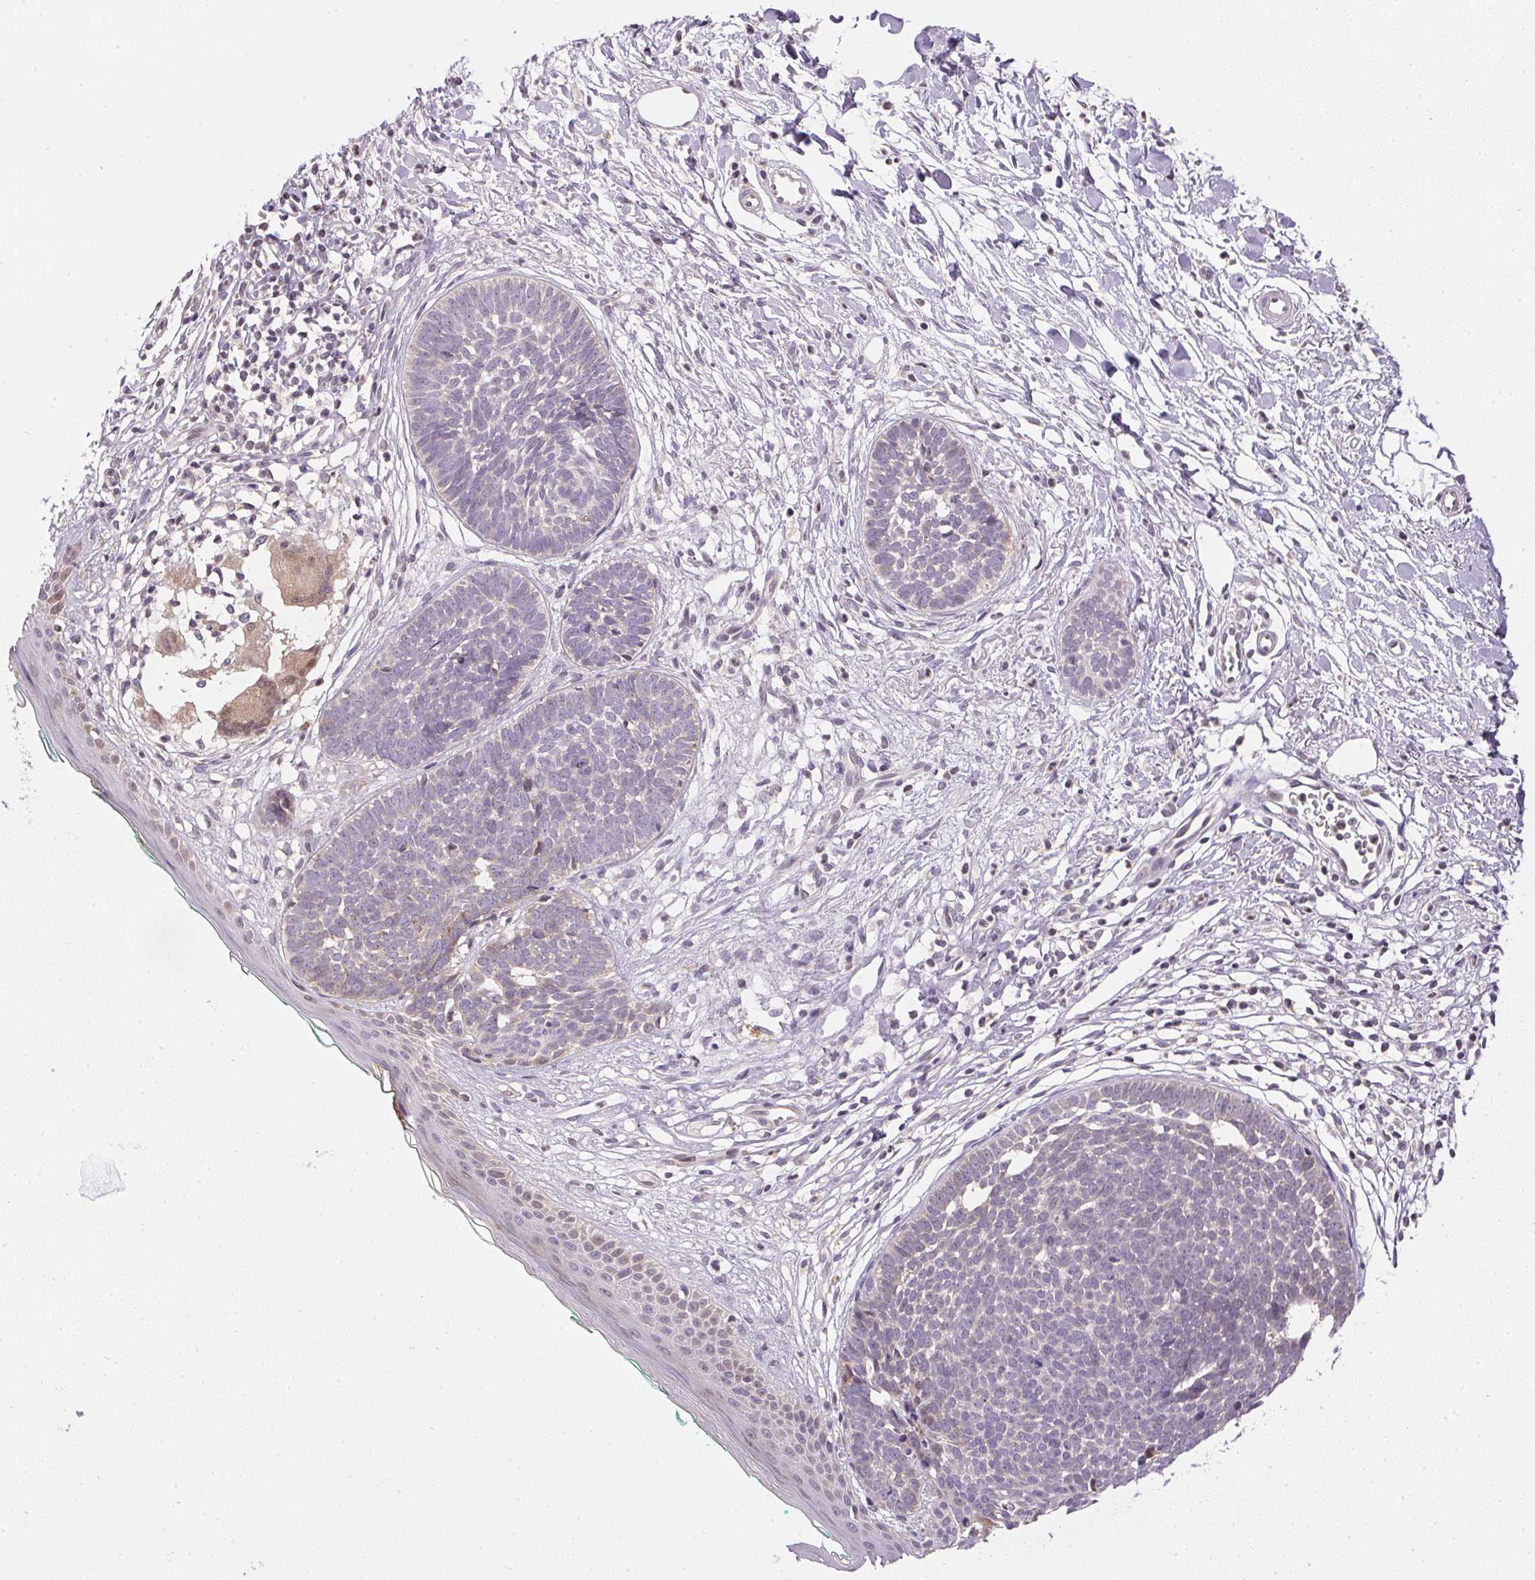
{"staining": {"intensity": "negative", "quantity": "none", "location": "none"}, "tissue": "skin cancer", "cell_type": "Tumor cells", "image_type": "cancer", "snomed": [{"axis": "morphology", "description": "Basal cell carcinoma"}, {"axis": "topography", "description": "Skin"}, {"axis": "topography", "description": "Skin of neck"}, {"axis": "topography", "description": "Skin of shoulder"}, {"axis": "topography", "description": "Skin of back"}], "caption": "Immunohistochemical staining of skin basal cell carcinoma reveals no significant expression in tumor cells.", "gene": "SC5D", "patient": {"sex": "male", "age": 80}}